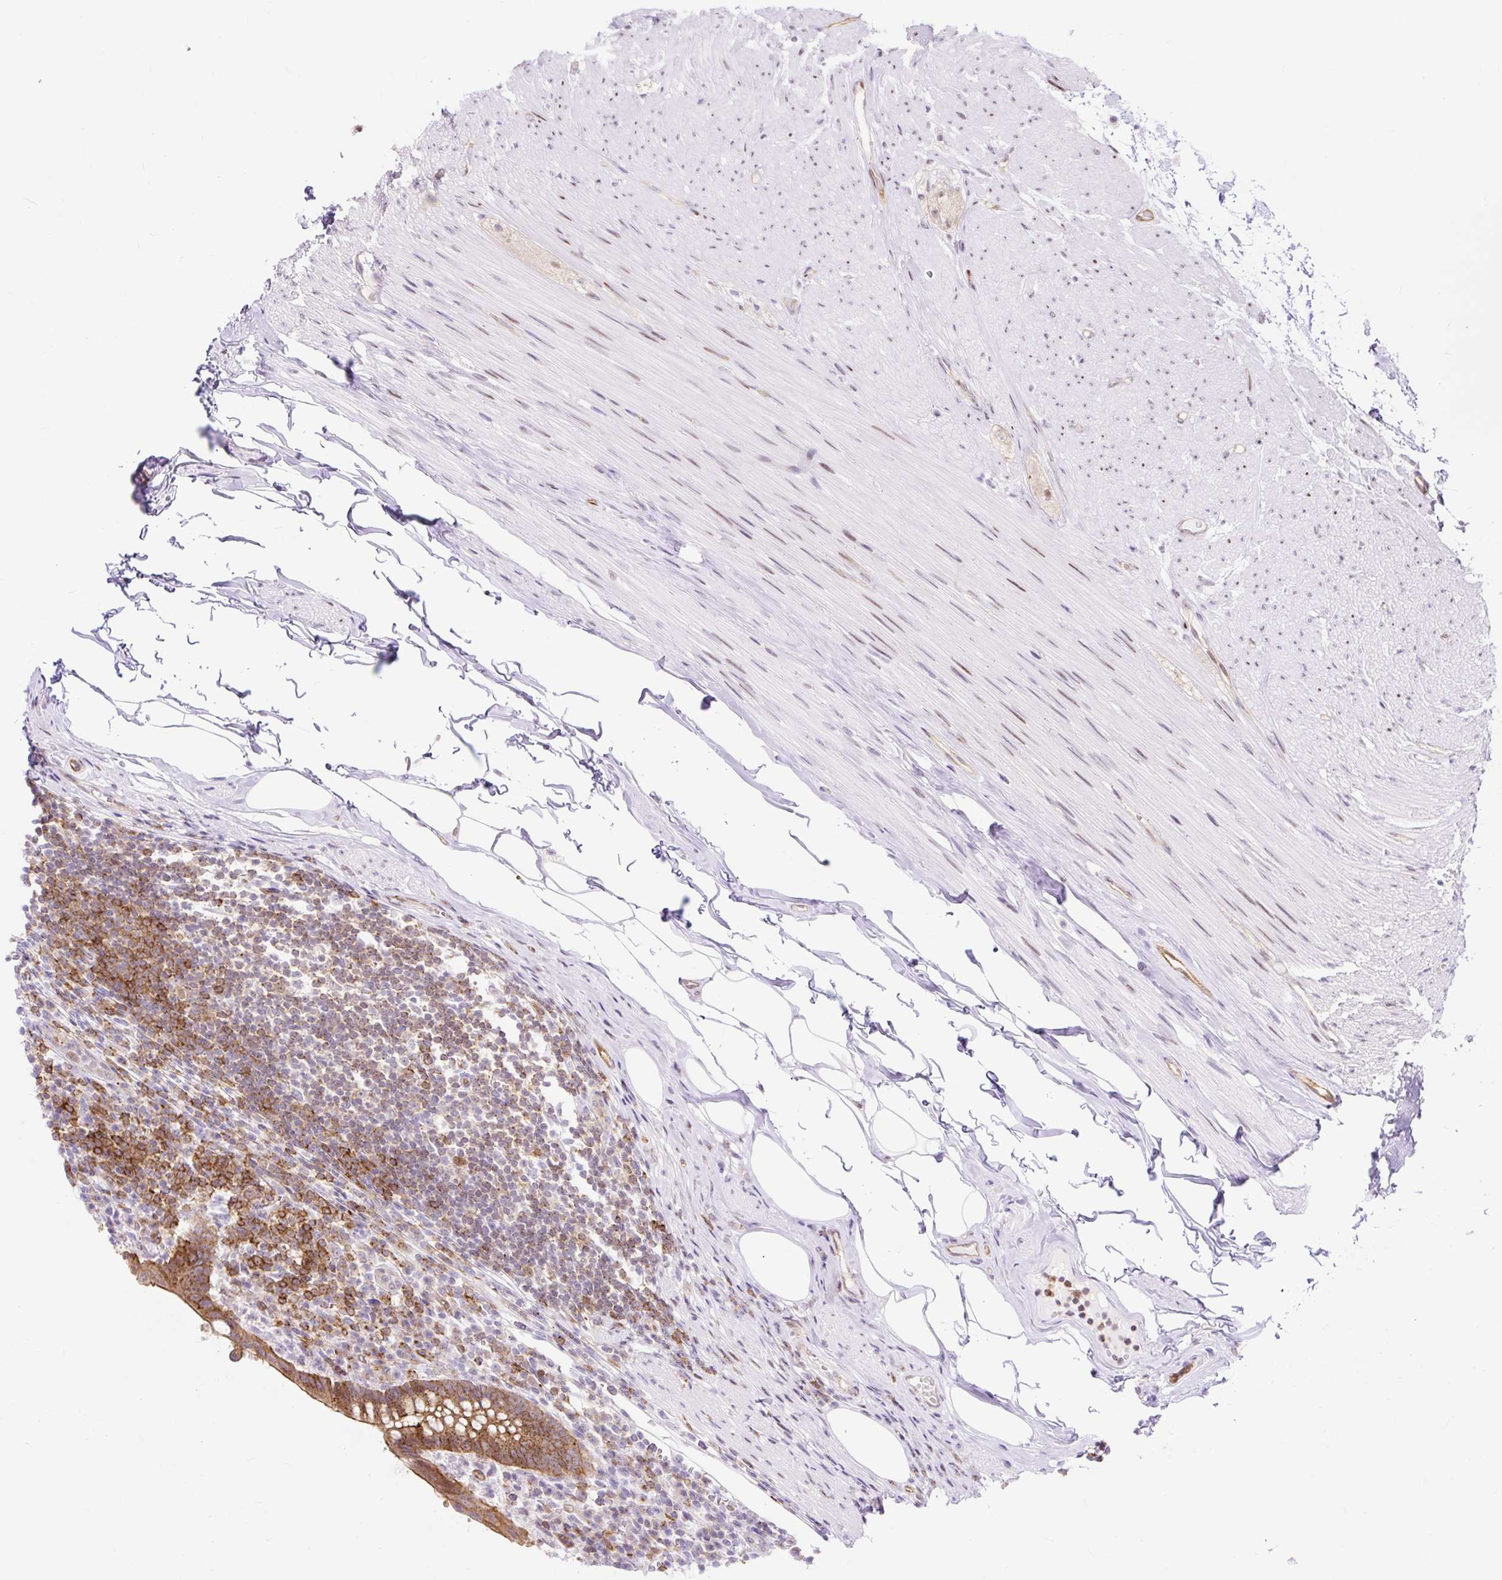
{"staining": {"intensity": "strong", "quantity": "25%-75%", "location": "cytoplasmic/membranous"}, "tissue": "appendix", "cell_type": "Glandular cells", "image_type": "normal", "snomed": [{"axis": "morphology", "description": "Normal tissue, NOS"}, {"axis": "topography", "description": "Appendix"}], "caption": "Protein analysis of normal appendix demonstrates strong cytoplasmic/membranous expression in about 25%-75% of glandular cells. (DAB IHC, brown staining for protein, blue staining for nuclei).", "gene": "HIP1R", "patient": {"sex": "female", "age": 56}}